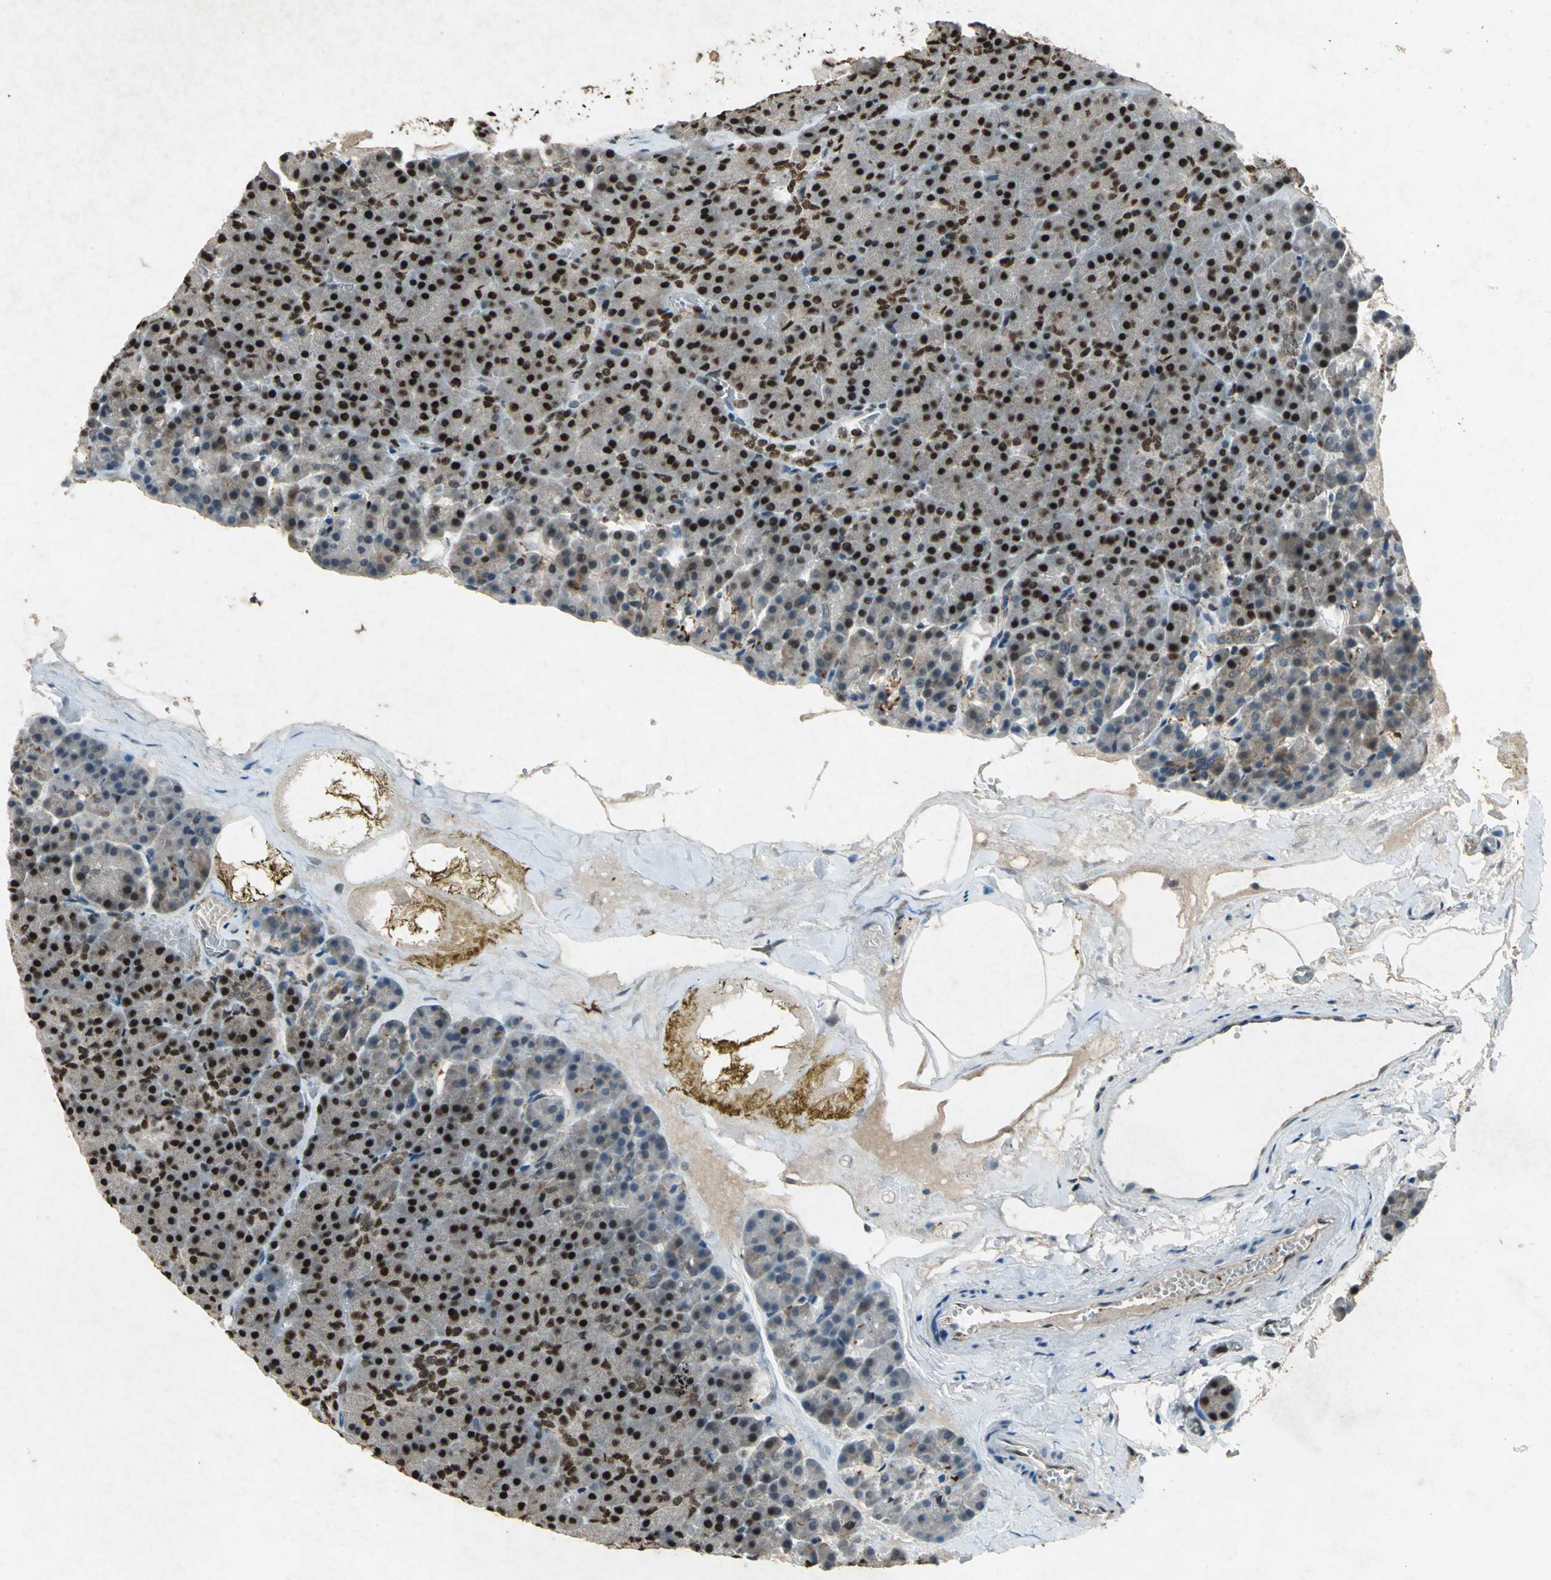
{"staining": {"intensity": "strong", "quantity": ">75%", "location": "nuclear"}, "tissue": "pancreas", "cell_type": "Exocrine glandular cells", "image_type": "normal", "snomed": [{"axis": "morphology", "description": "Normal tissue, NOS"}, {"axis": "topography", "description": "Pancreas"}], "caption": "Immunohistochemistry (IHC) (DAB) staining of benign pancreas displays strong nuclear protein staining in approximately >75% of exocrine glandular cells. (DAB IHC, brown staining for protein, blue staining for nuclei).", "gene": "ANP32A", "patient": {"sex": "female", "age": 35}}